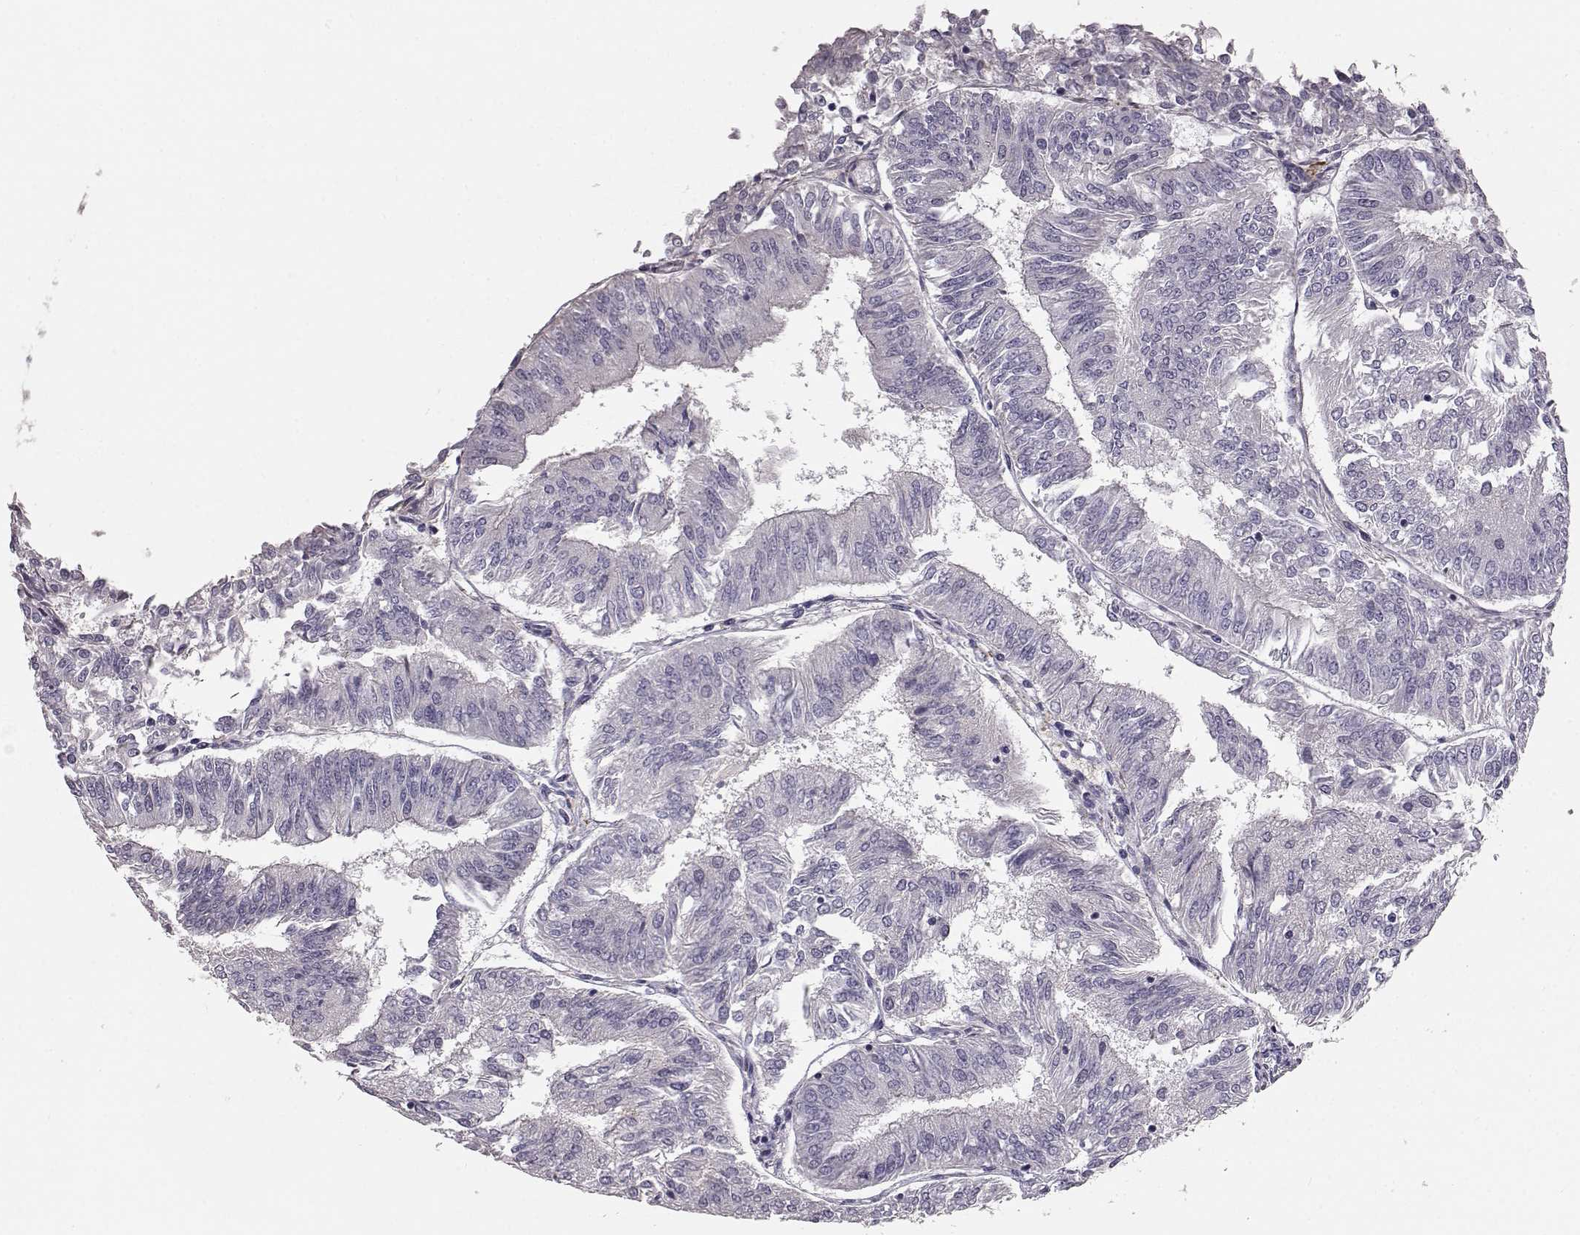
{"staining": {"intensity": "negative", "quantity": "none", "location": "none"}, "tissue": "endometrial cancer", "cell_type": "Tumor cells", "image_type": "cancer", "snomed": [{"axis": "morphology", "description": "Adenocarcinoma, NOS"}, {"axis": "topography", "description": "Endometrium"}], "caption": "DAB immunohistochemical staining of endometrial cancer demonstrates no significant positivity in tumor cells. The staining is performed using DAB brown chromogen with nuclei counter-stained in using hematoxylin.", "gene": "GPR50", "patient": {"sex": "female", "age": 58}}